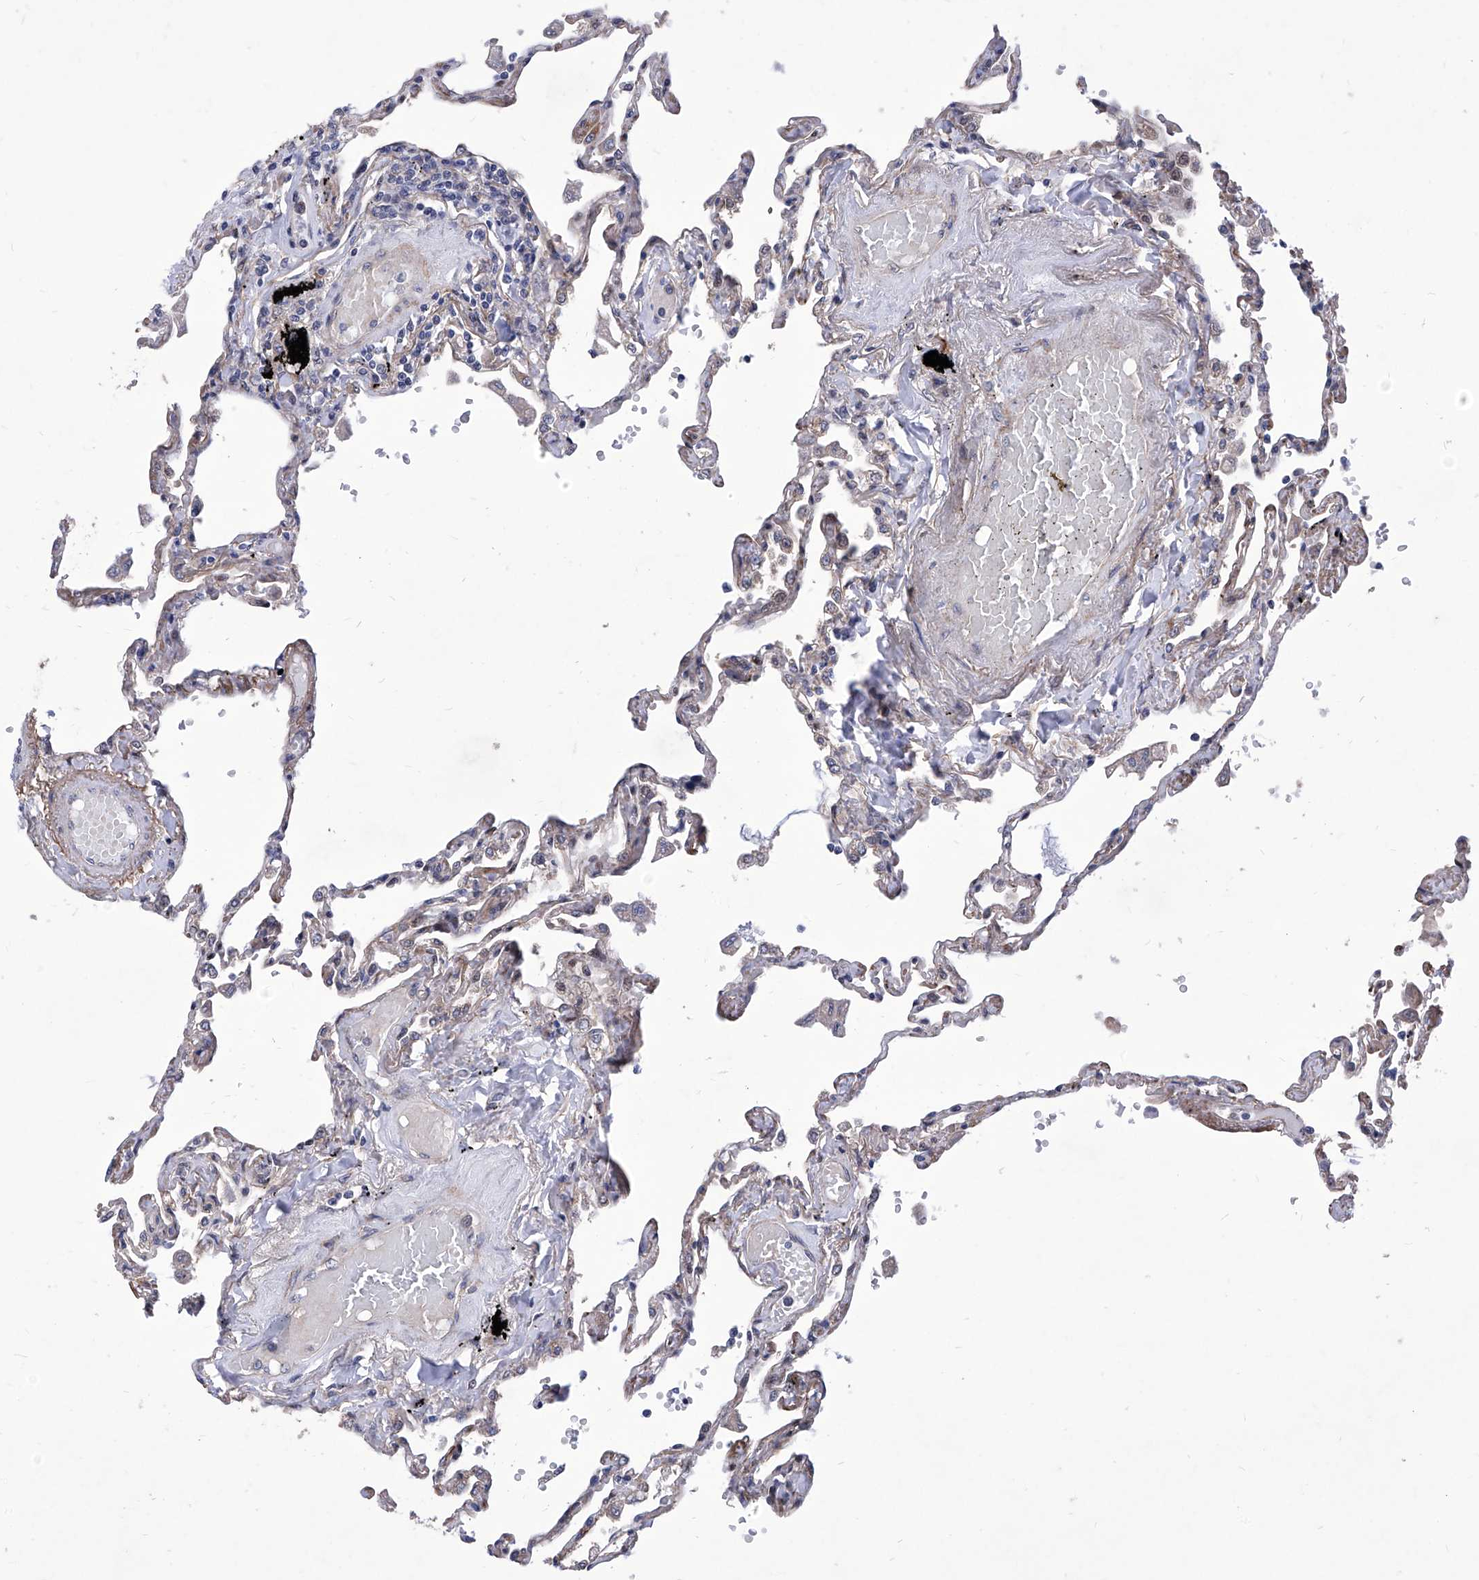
{"staining": {"intensity": "weak", "quantity": "<25%", "location": "cytoplasmic/membranous"}, "tissue": "lung", "cell_type": "Alveolar cells", "image_type": "normal", "snomed": [{"axis": "morphology", "description": "Normal tissue, NOS"}, {"axis": "topography", "description": "Lung"}], "caption": "Alveolar cells are negative for protein expression in unremarkable human lung. (Stains: DAB (3,3'-diaminobenzidine) IHC with hematoxylin counter stain, Microscopy: brightfield microscopy at high magnification).", "gene": "KTI12", "patient": {"sex": "female", "age": 67}}